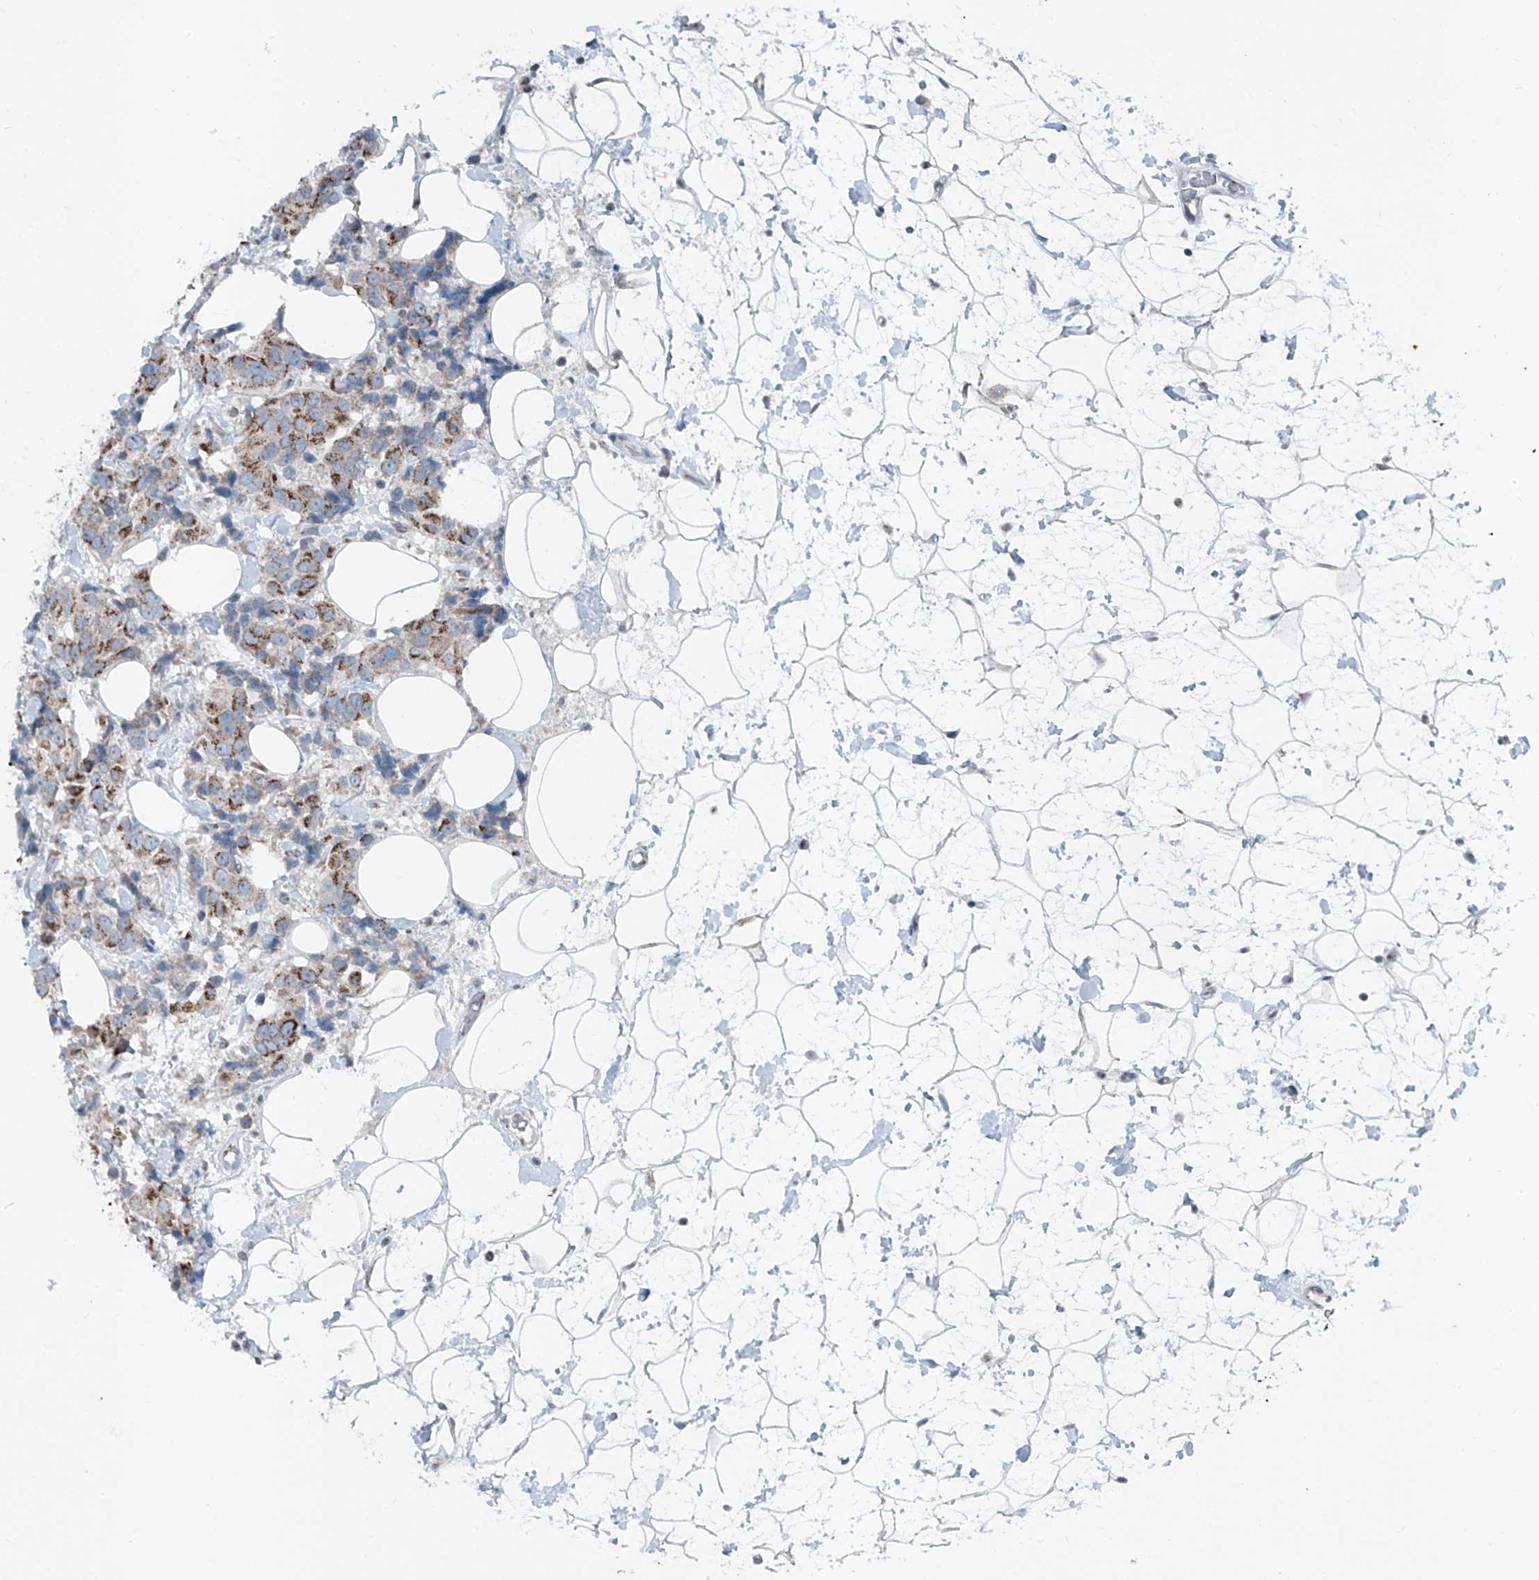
{"staining": {"intensity": "moderate", "quantity": ">75%", "location": "cytoplasmic/membranous"}, "tissue": "breast cancer", "cell_type": "Tumor cells", "image_type": "cancer", "snomed": [{"axis": "morphology", "description": "Normal tissue, NOS"}, {"axis": "morphology", "description": "Duct carcinoma"}, {"axis": "topography", "description": "Breast"}], "caption": "Immunohistochemical staining of human breast invasive ductal carcinoma displays medium levels of moderate cytoplasmic/membranous staining in about >75% of tumor cells.", "gene": "DYRK1B", "patient": {"sex": "female", "age": 39}}